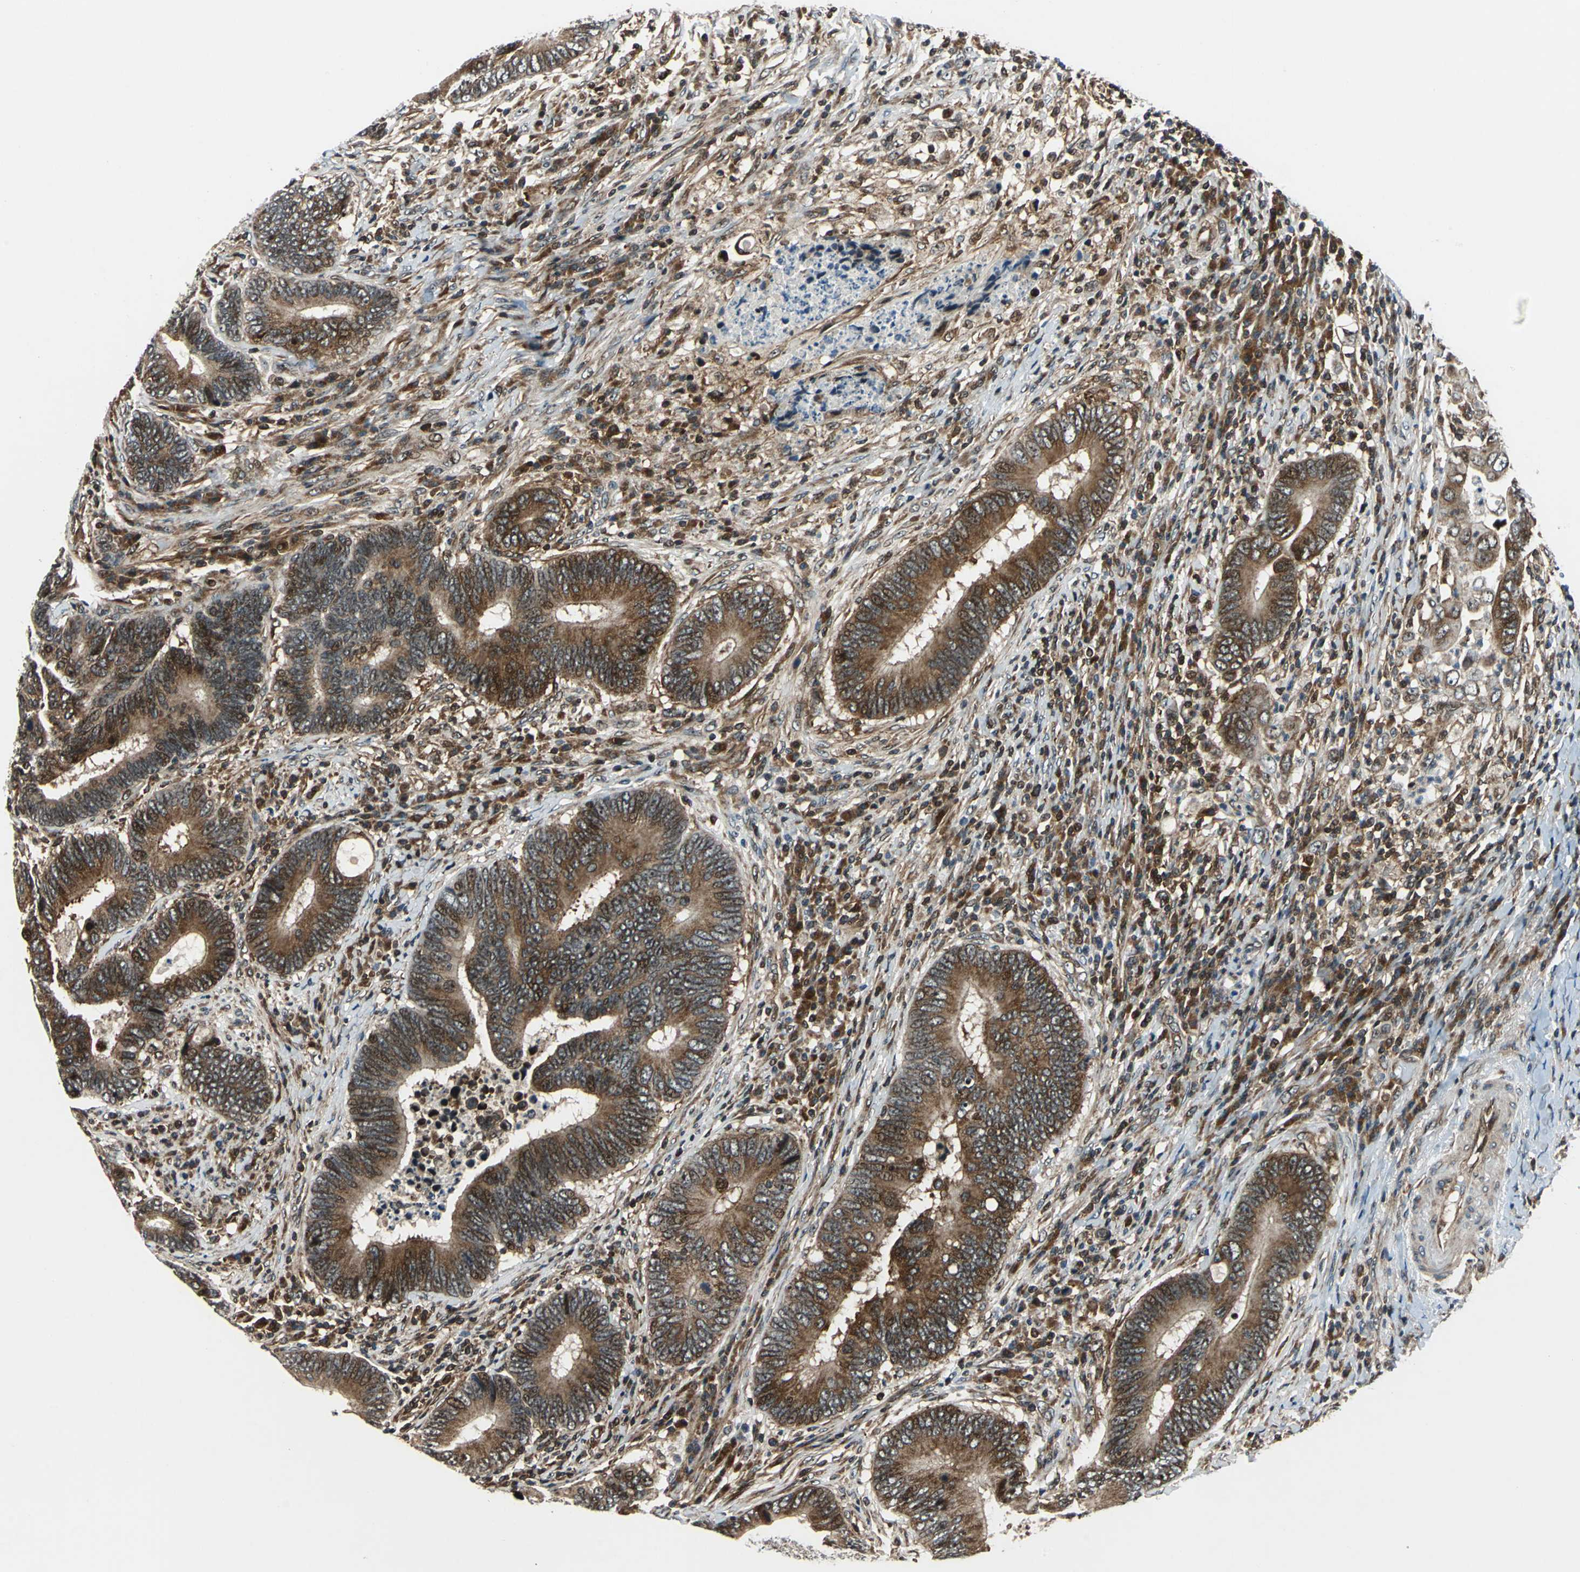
{"staining": {"intensity": "strong", "quantity": ">75%", "location": "cytoplasmic/membranous"}, "tissue": "colorectal cancer", "cell_type": "Tumor cells", "image_type": "cancer", "snomed": [{"axis": "morphology", "description": "Adenocarcinoma, NOS"}, {"axis": "topography", "description": "Colon"}], "caption": "Protein analysis of colorectal cancer (adenocarcinoma) tissue reveals strong cytoplasmic/membranous staining in about >75% of tumor cells.", "gene": "AATF", "patient": {"sex": "female", "age": 78}}